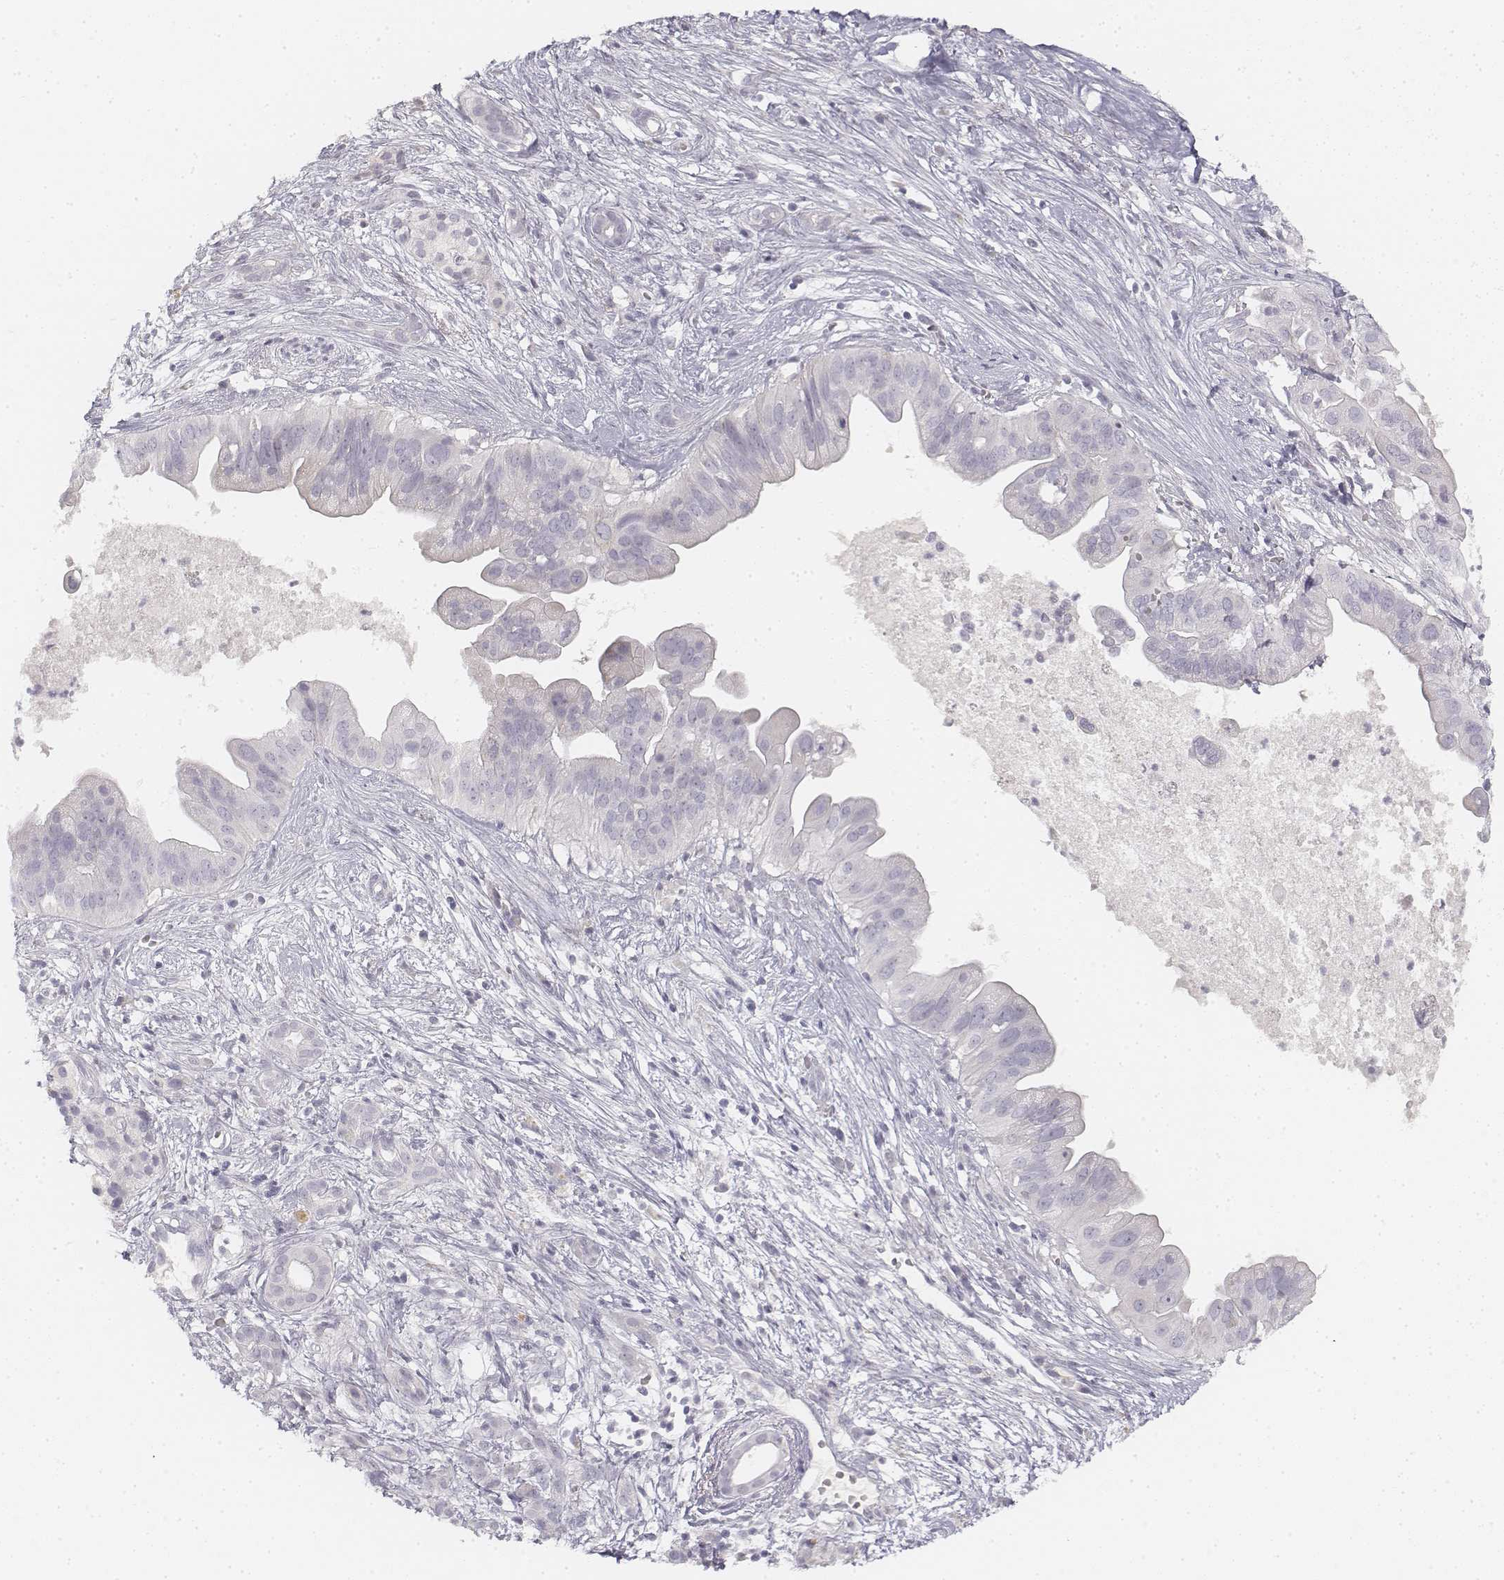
{"staining": {"intensity": "negative", "quantity": "none", "location": "none"}, "tissue": "pancreatic cancer", "cell_type": "Tumor cells", "image_type": "cancer", "snomed": [{"axis": "morphology", "description": "Adenocarcinoma, NOS"}, {"axis": "topography", "description": "Pancreas"}], "caption": "An IHC image of pancreatic cancer (adenocarcinoma) is shown. There is no staining in tumor cells of pancreatic cancer (adenocarcinoma).", "gene": "DSG4", "patient": {"sex": "male", "age": 61}}